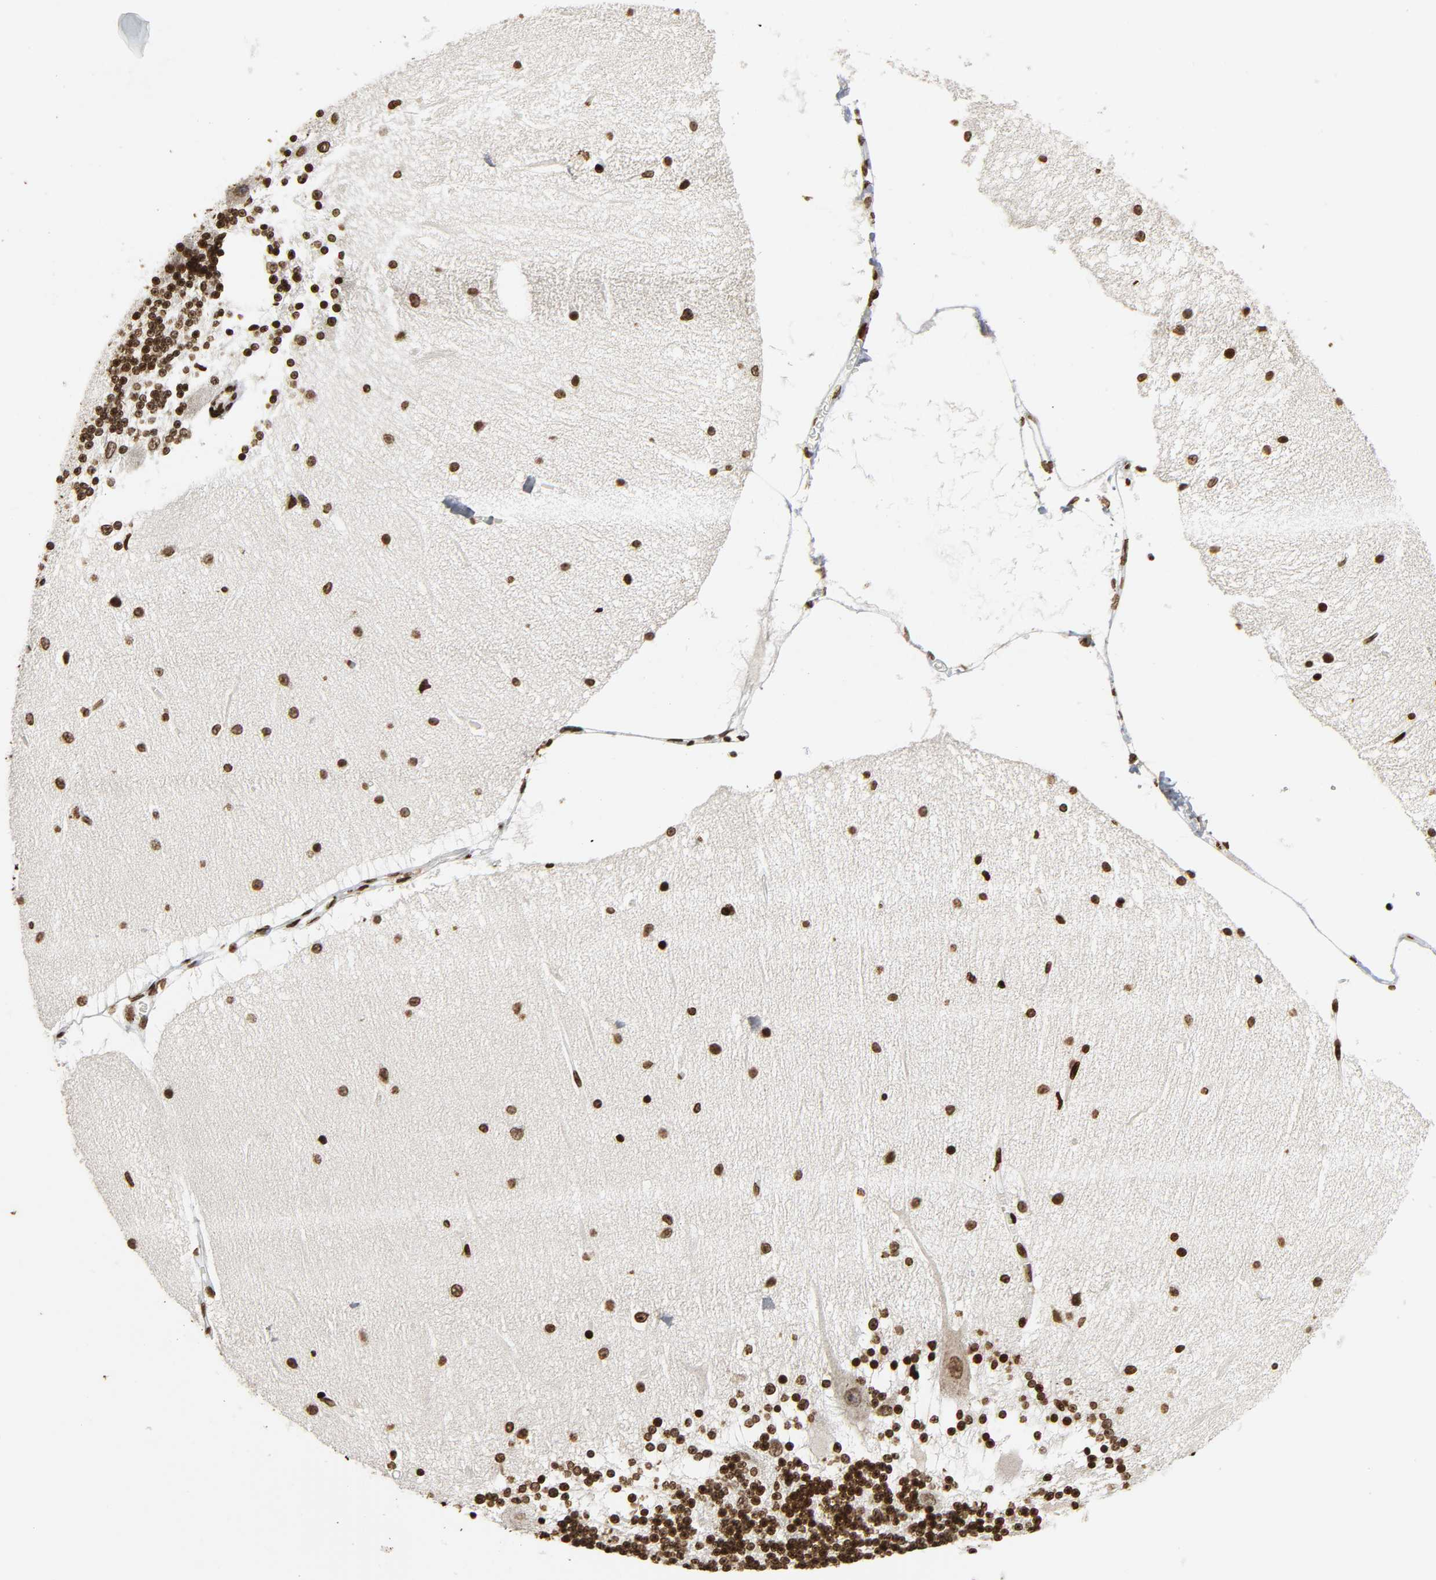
{"staining": {"intensity": "strong", "quantity": ">75%", "location": "nuclear"}, "tissue": "cerebellum", "cell_type": "Cells in granular layer", "image_type": "normal", "snomed": [{"axis": "morphology", "description": "Normal tissue, NOS"}, {"axis": "topography", "description": "Cerebellum"}], "caption": "The photomicrograph reveals staining of normal cerebellum, revealing strong nuclear protein staining (brown color) within cells in granular layer.", "gene": "RXRA", "patient": {"sex": "female", "age": 54}}